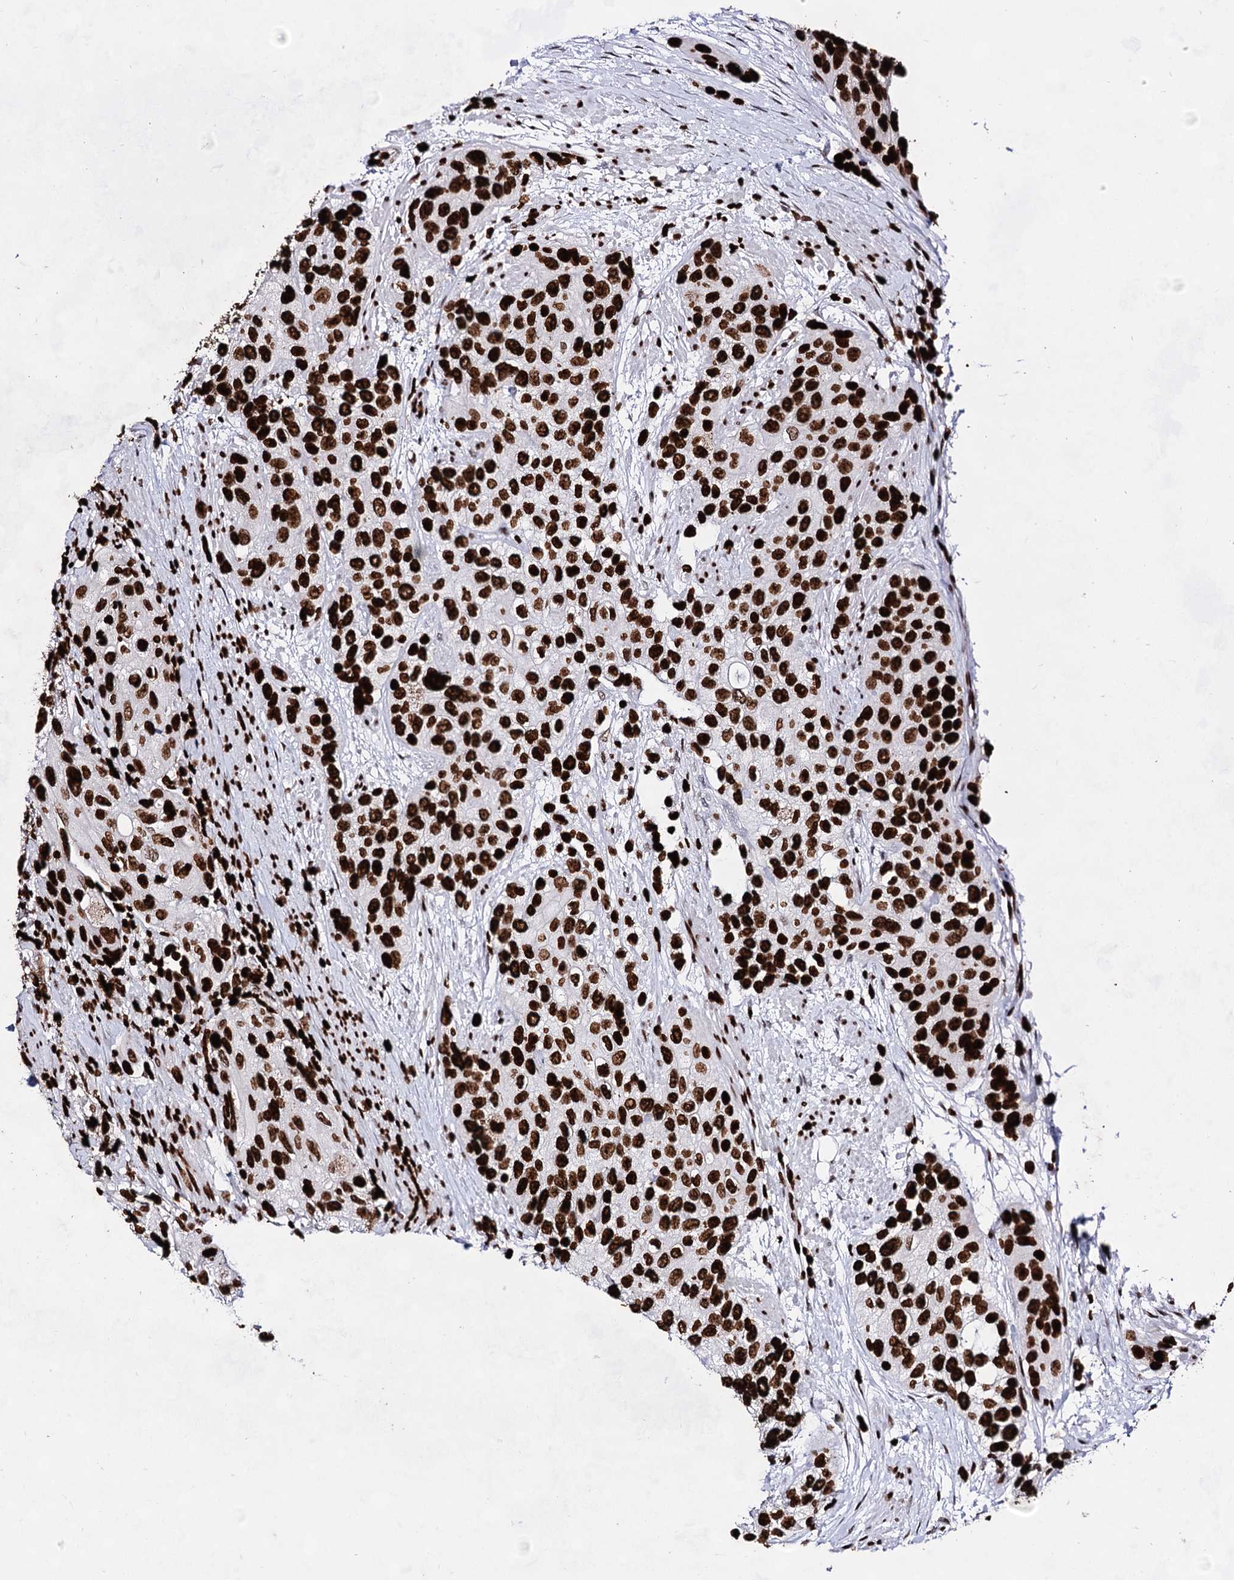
{"staining": {"intensity": "strong", "quantity": ">75%", "location": "nuclear"}, "tissue": "urothelial cancer", "cell_type": "Tumor cells", "image_type": "cancer", "snomed": [{"axis": "morphology", "description": "Normal tissue, NOS"}, {"axis": "morphology", "description": "Urothelial carcinoma, High grade"}, {"axis": "topography", "description": "Vascular tissue"}, {"axis": "topography", "description": "Urinary bladder"}], "caption": "About >75% of tumor cells in high-grade urothelial carcinoma display strong nuclear protein staining as visualized by brown immunohistochemical staining.", "gene": "HMGB2", "patient": {"sex": "female", "age": 56}}